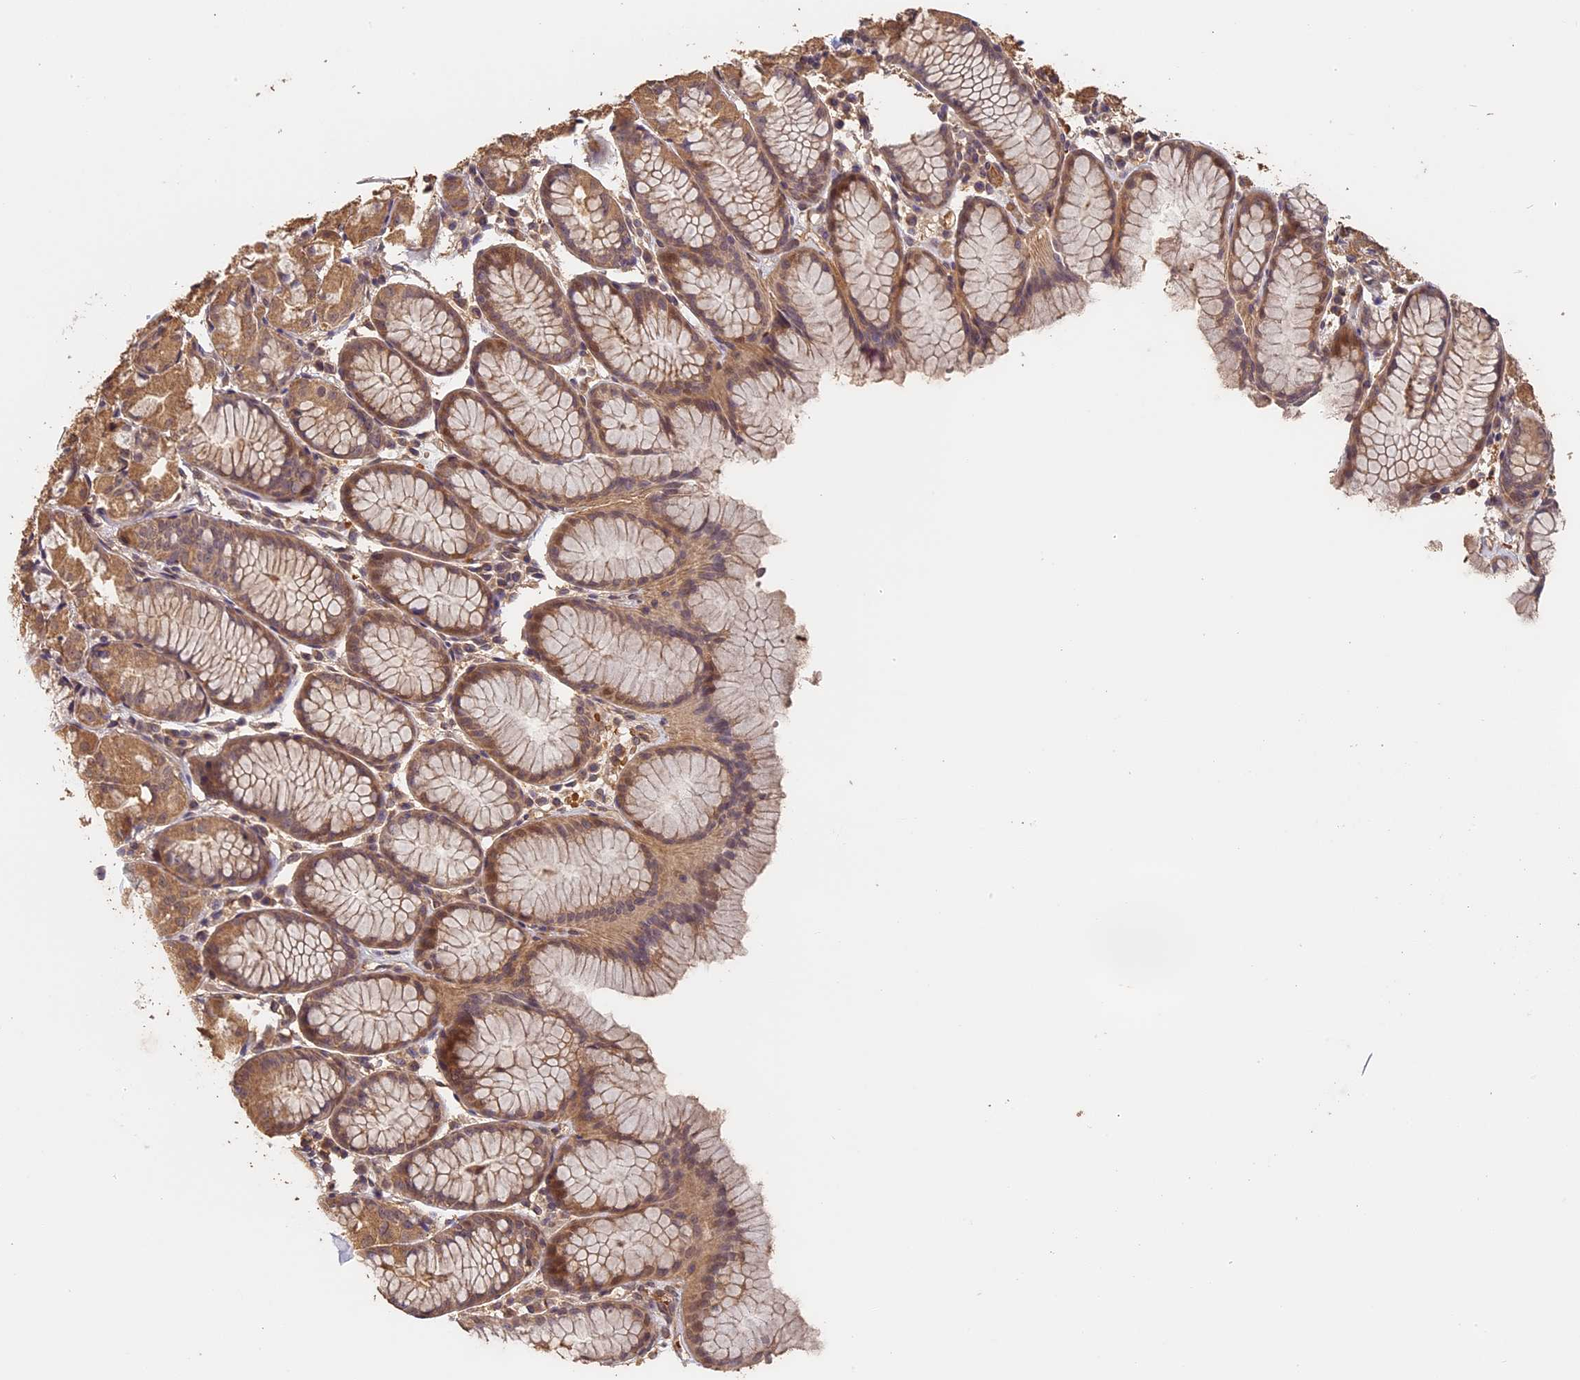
{"staining": {"intensity": "moderate", "quantity": ">75%", "location": "cytoplasmic/membranous"}, "tissue": "stomach", "cell_type": "Glandular cells", "image_type": "normal", "snomed": [{"axis": "morphology", "description": "Normal tissue, NOS"}, {"axis": "topography", "description": "Stomach, upper"}], "caption": "This micrograph reveals immunohistochemistry staining of benign stomach, with medium moderate cytoplasmic/membranous staining in about >75% of glandular cells.", "gene": "STX16", "patient": {"sex": "male", "age": 47}}